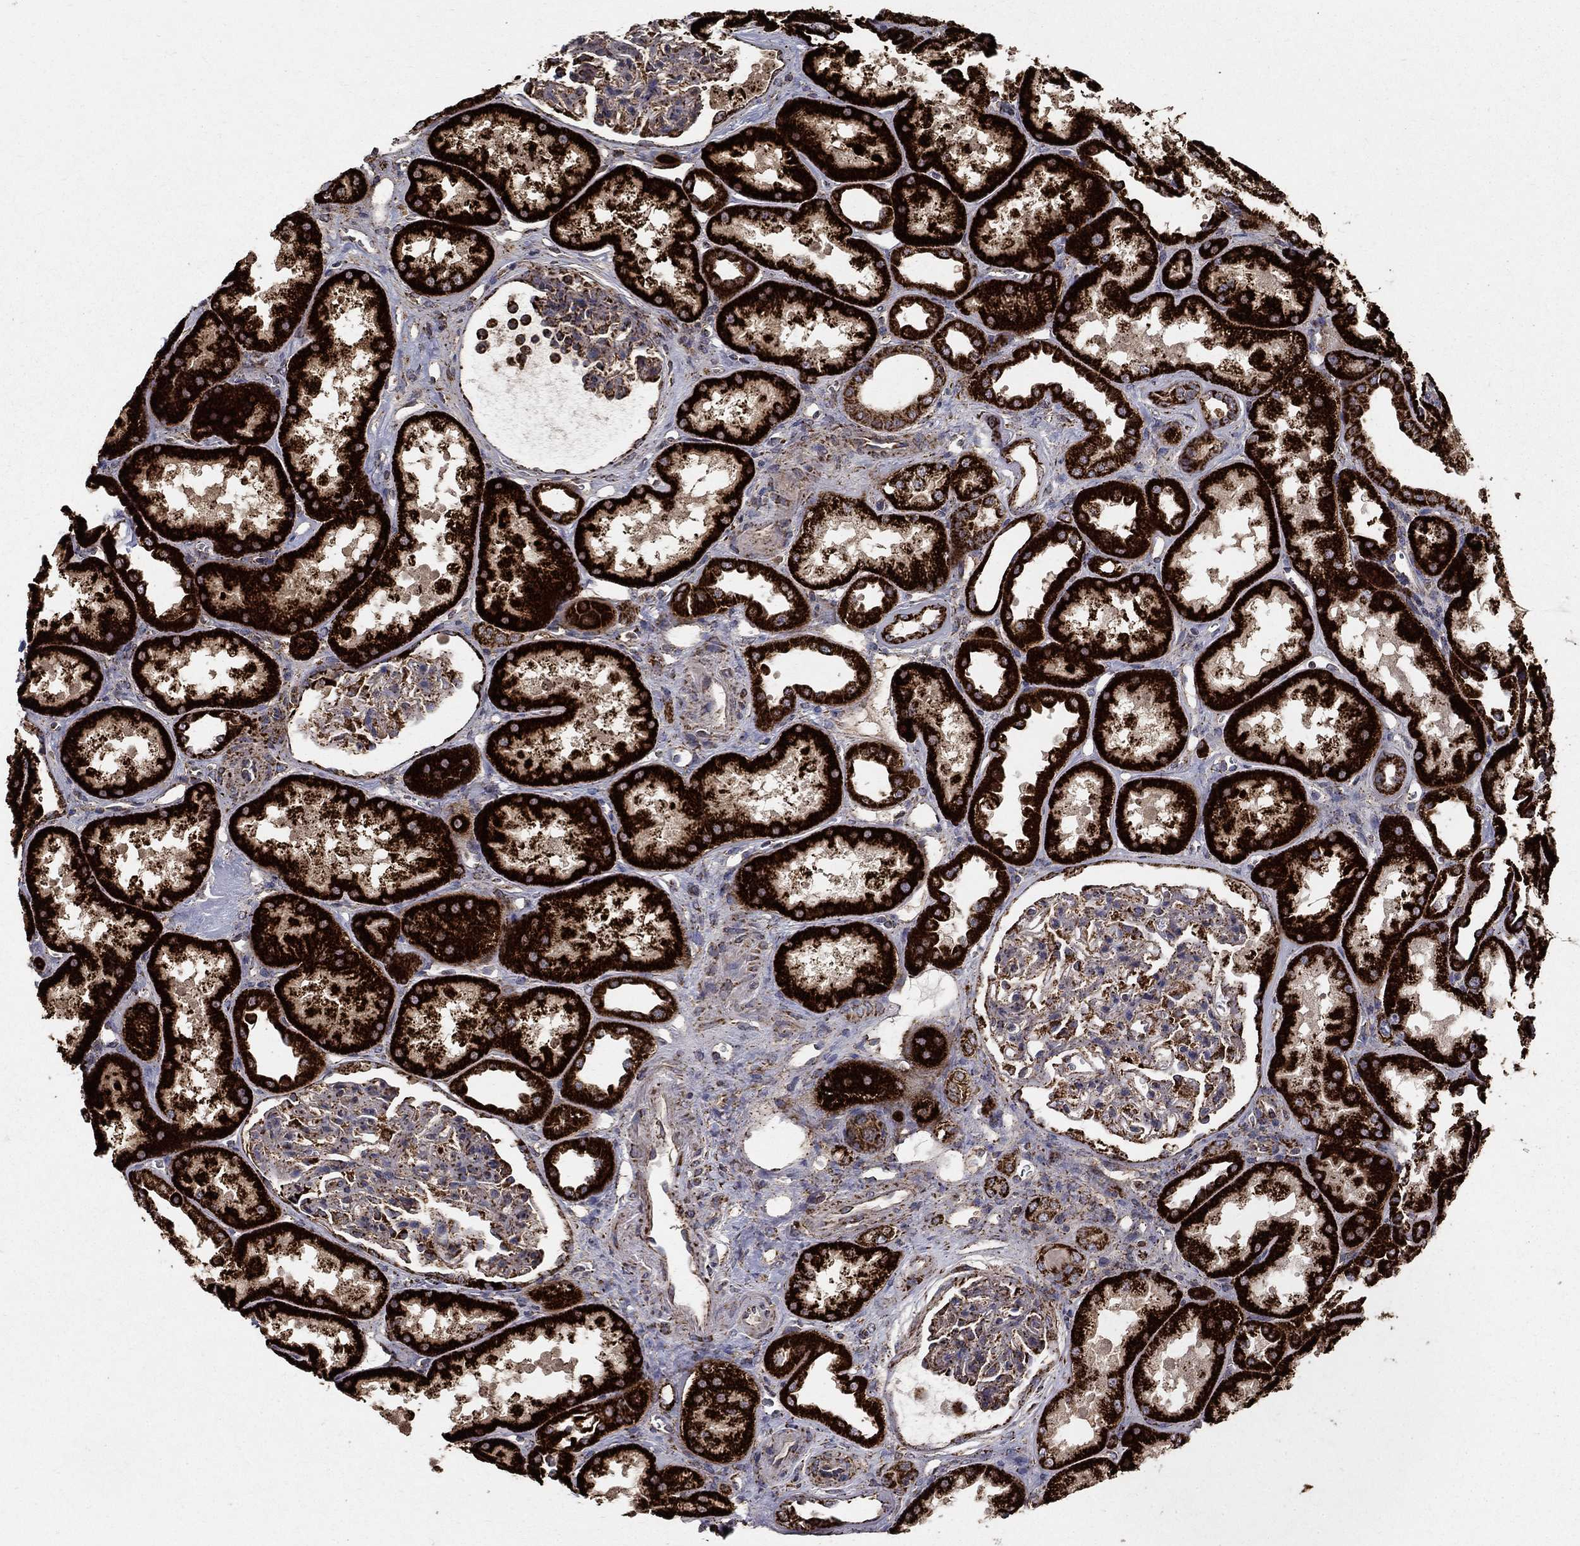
{"staining": {"intensity": "strong", "quantity": "<25%", "location": "cytoplasmic/membranous"}, "tissue": "kidney", "cell_type": "Cells in glomeruli", "image_type": "normal", "snomed": [{"axis": "morphology", "description": "Normal tissue, NOS"}, {"axis": "topography", "description": "Kidney"}], "caption": "A brown stain shows strong cytoplasmic/membranous staining of a protein in cells in glomeruli of benign human kidney.", "gene": "GCSH", "patient": {"sex": "male", "age": 61}}